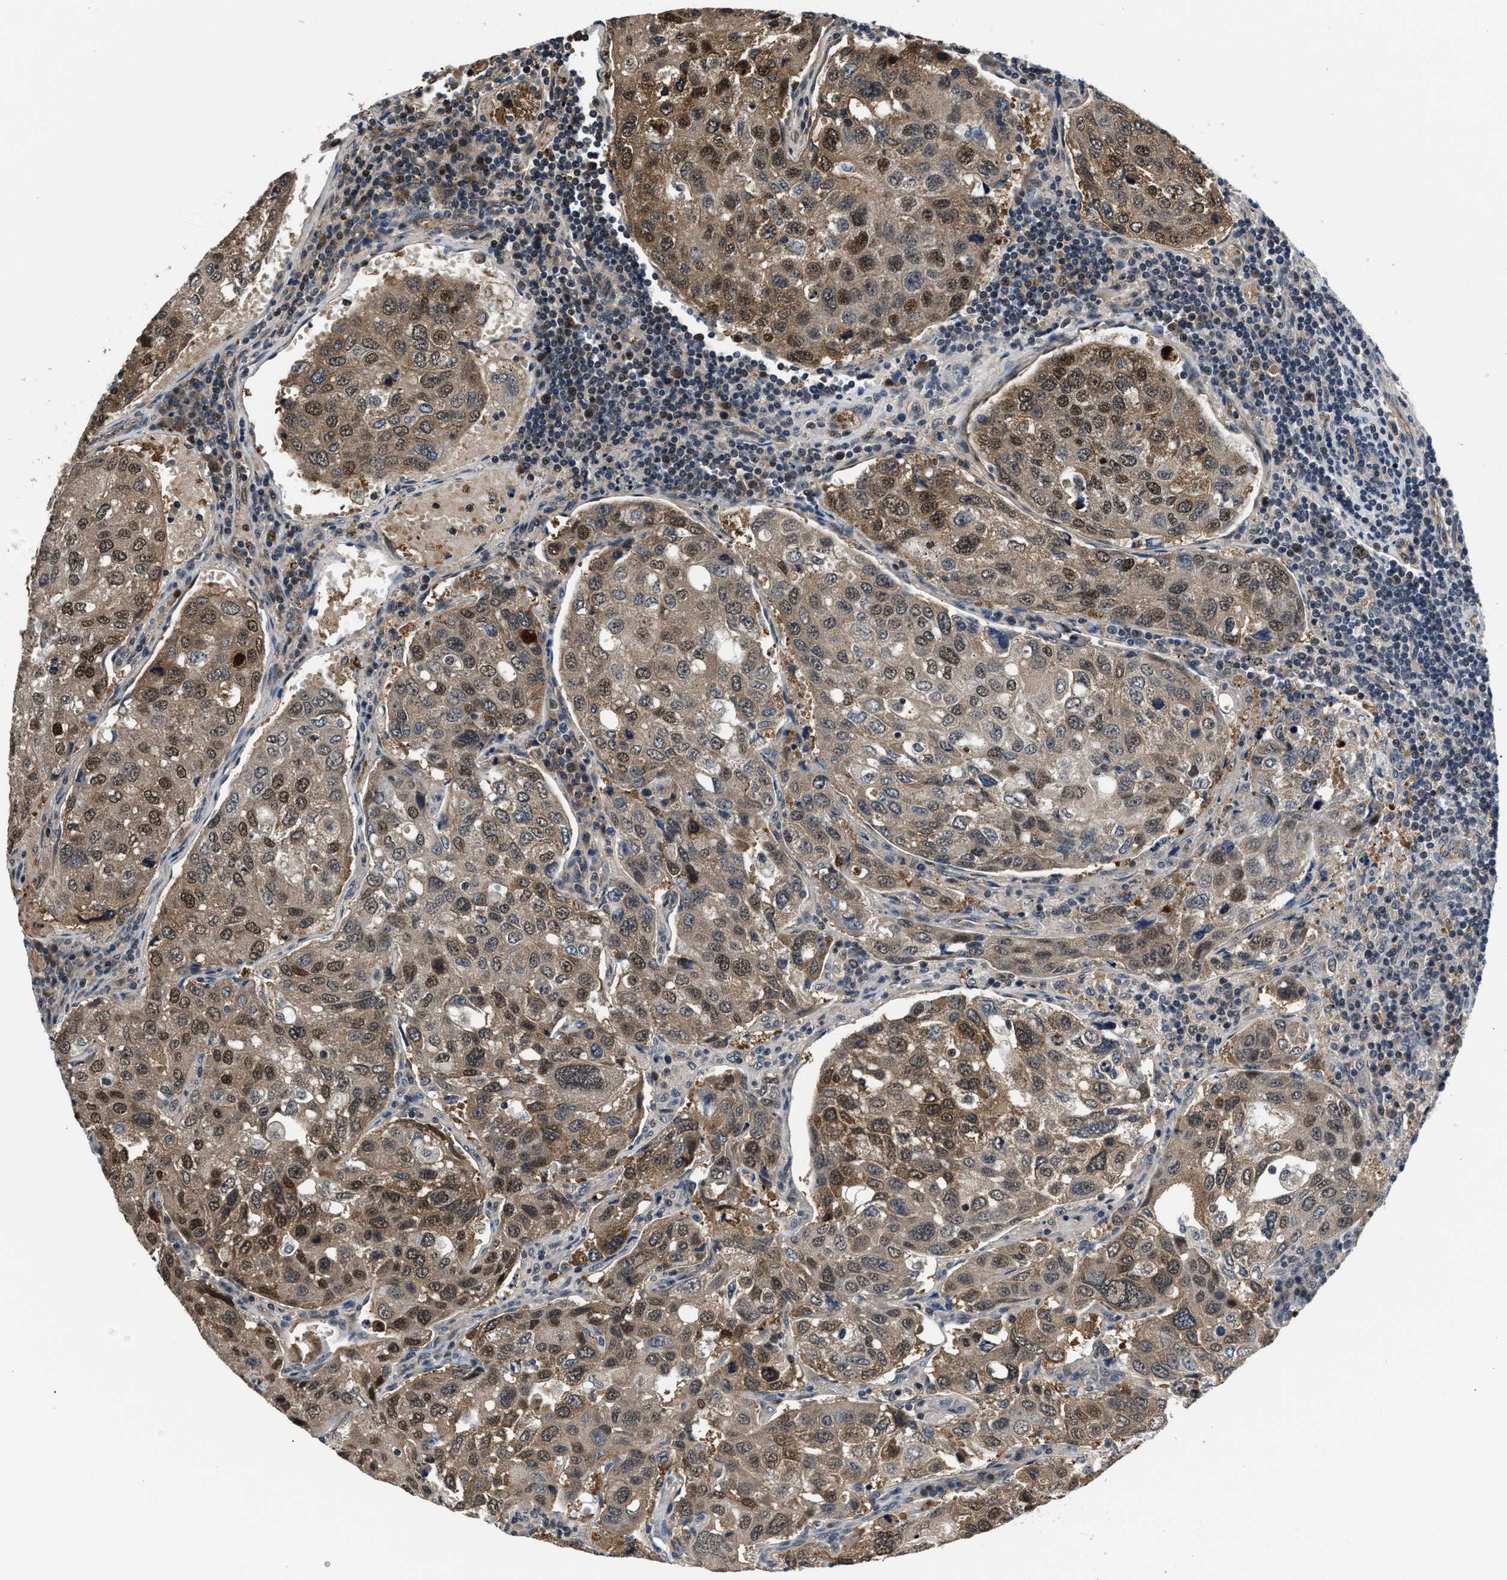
{"staining": {"intensity": "moderate", "quantity": ">75%", "location": "cytoplasmic/membranous,nuclear"}, "tissue": "urothelial cancer", "cell_type": "Tumor cells", "image_type": "cancer", "snomed": [{"axis": "morphology", "description": "Urothelial carcinoma, High grade"}, {"axis": "topography", "description": "Lymph node"}, {"axis": "topography", "description": "Urinary bladder"}], "caption": "A photomicrograph showing moderate cytoplasmic/membranous and nuclear positivity in approximately >75% of tumor cells in urothelial cancer, as visualized by brown immunohistochemical staining.", "gene": "RBM33", "patient": {"sex": "male", "age": 51}}